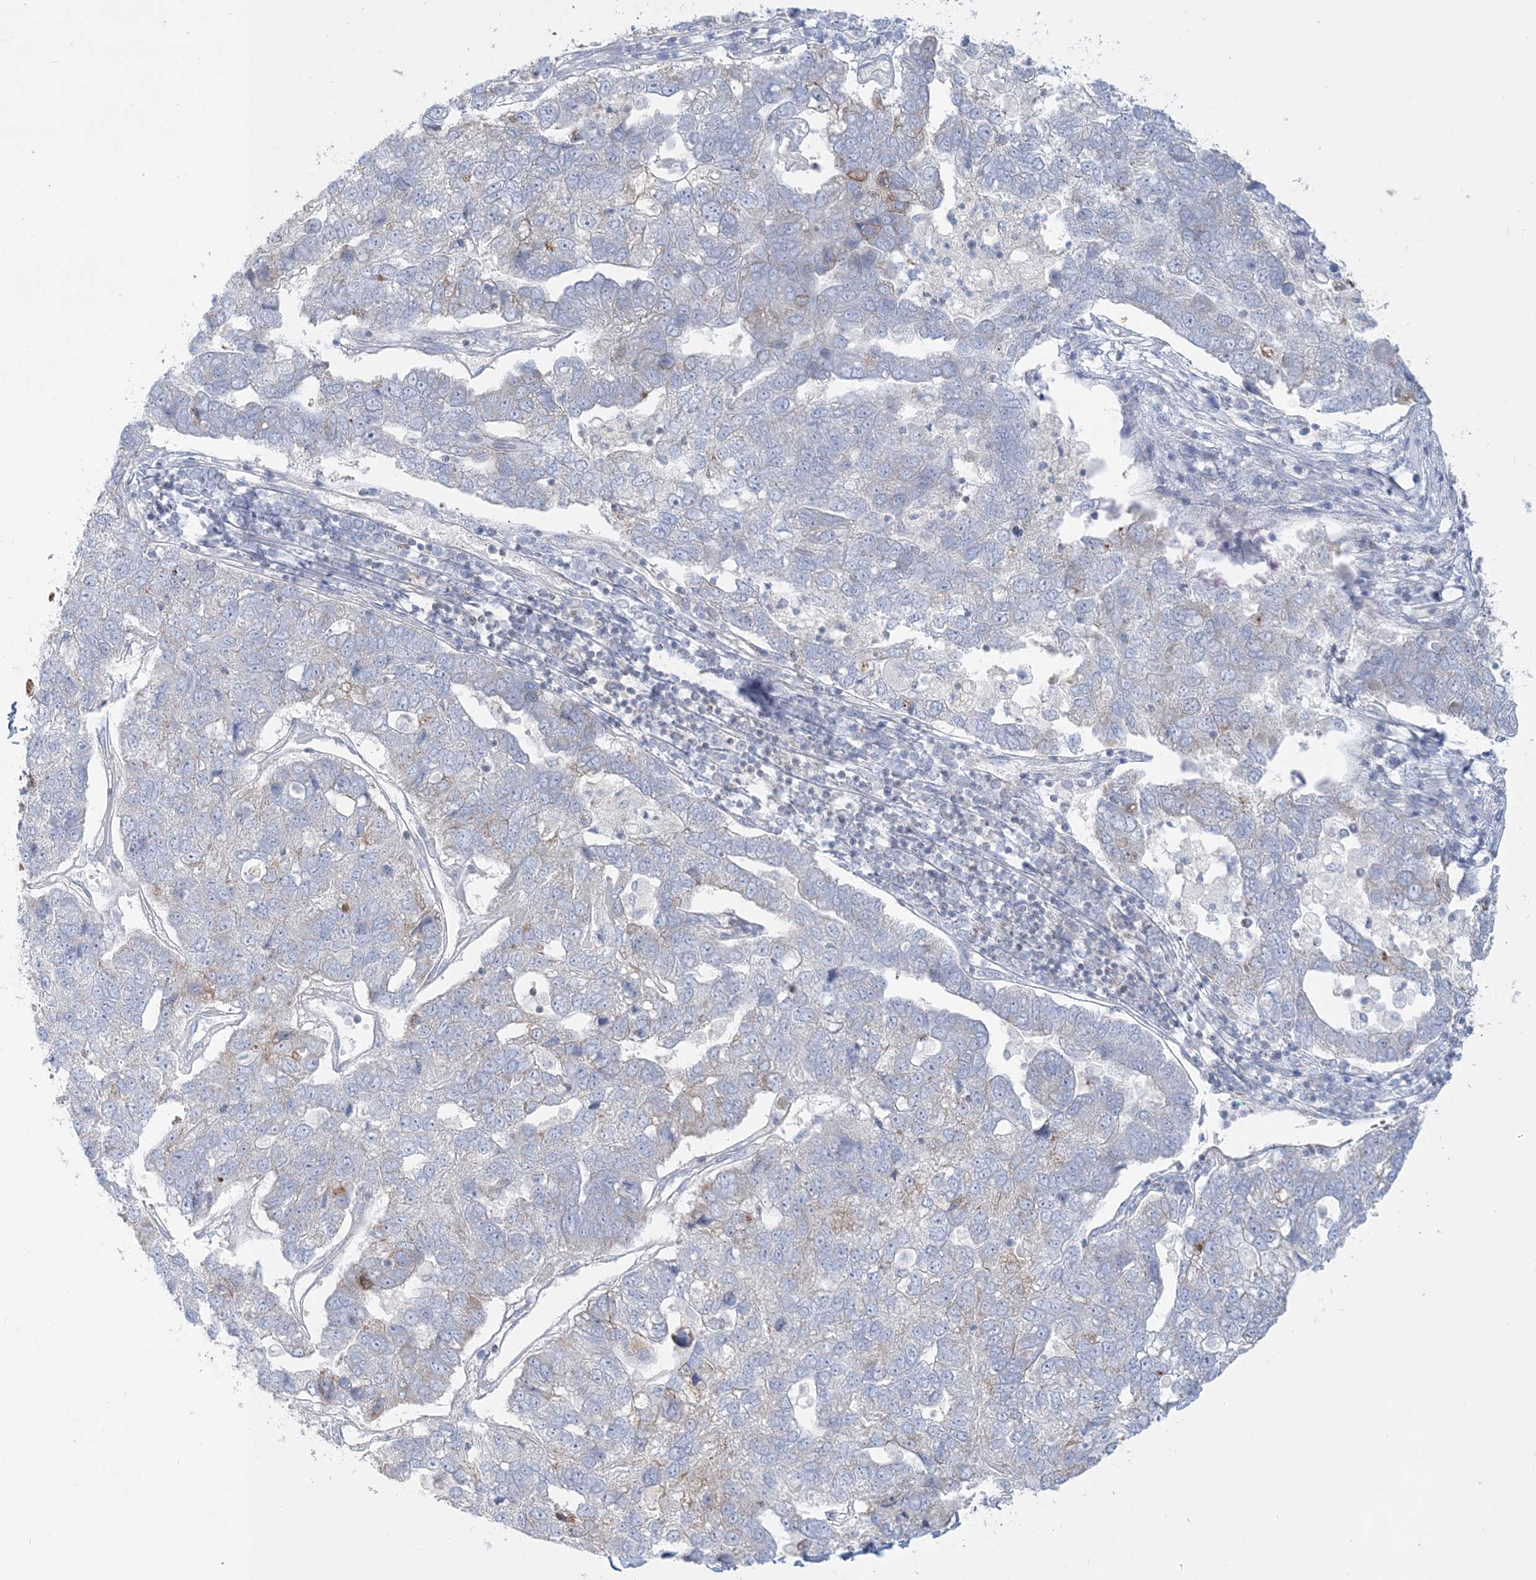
{"staining": {"intensity": "negative", "quantity": "none", "location": "none"}, "tissue": "pancreatic cancer", "cell_type": "Tumor cells", "image_type": "cancer", "snomed": [{"axis": "morphology", "description": "Adenocarcinoma, NOS"}, {"axis": "topography", "description": "Pancreas"}], "caption": "Adenocarcinoma (pancreatic) was stained to show a protein in brown. There is no significant positivity in tumor cells.", "gene": "TBC1D14", "patient": {"sex": "female", "age": 61}}